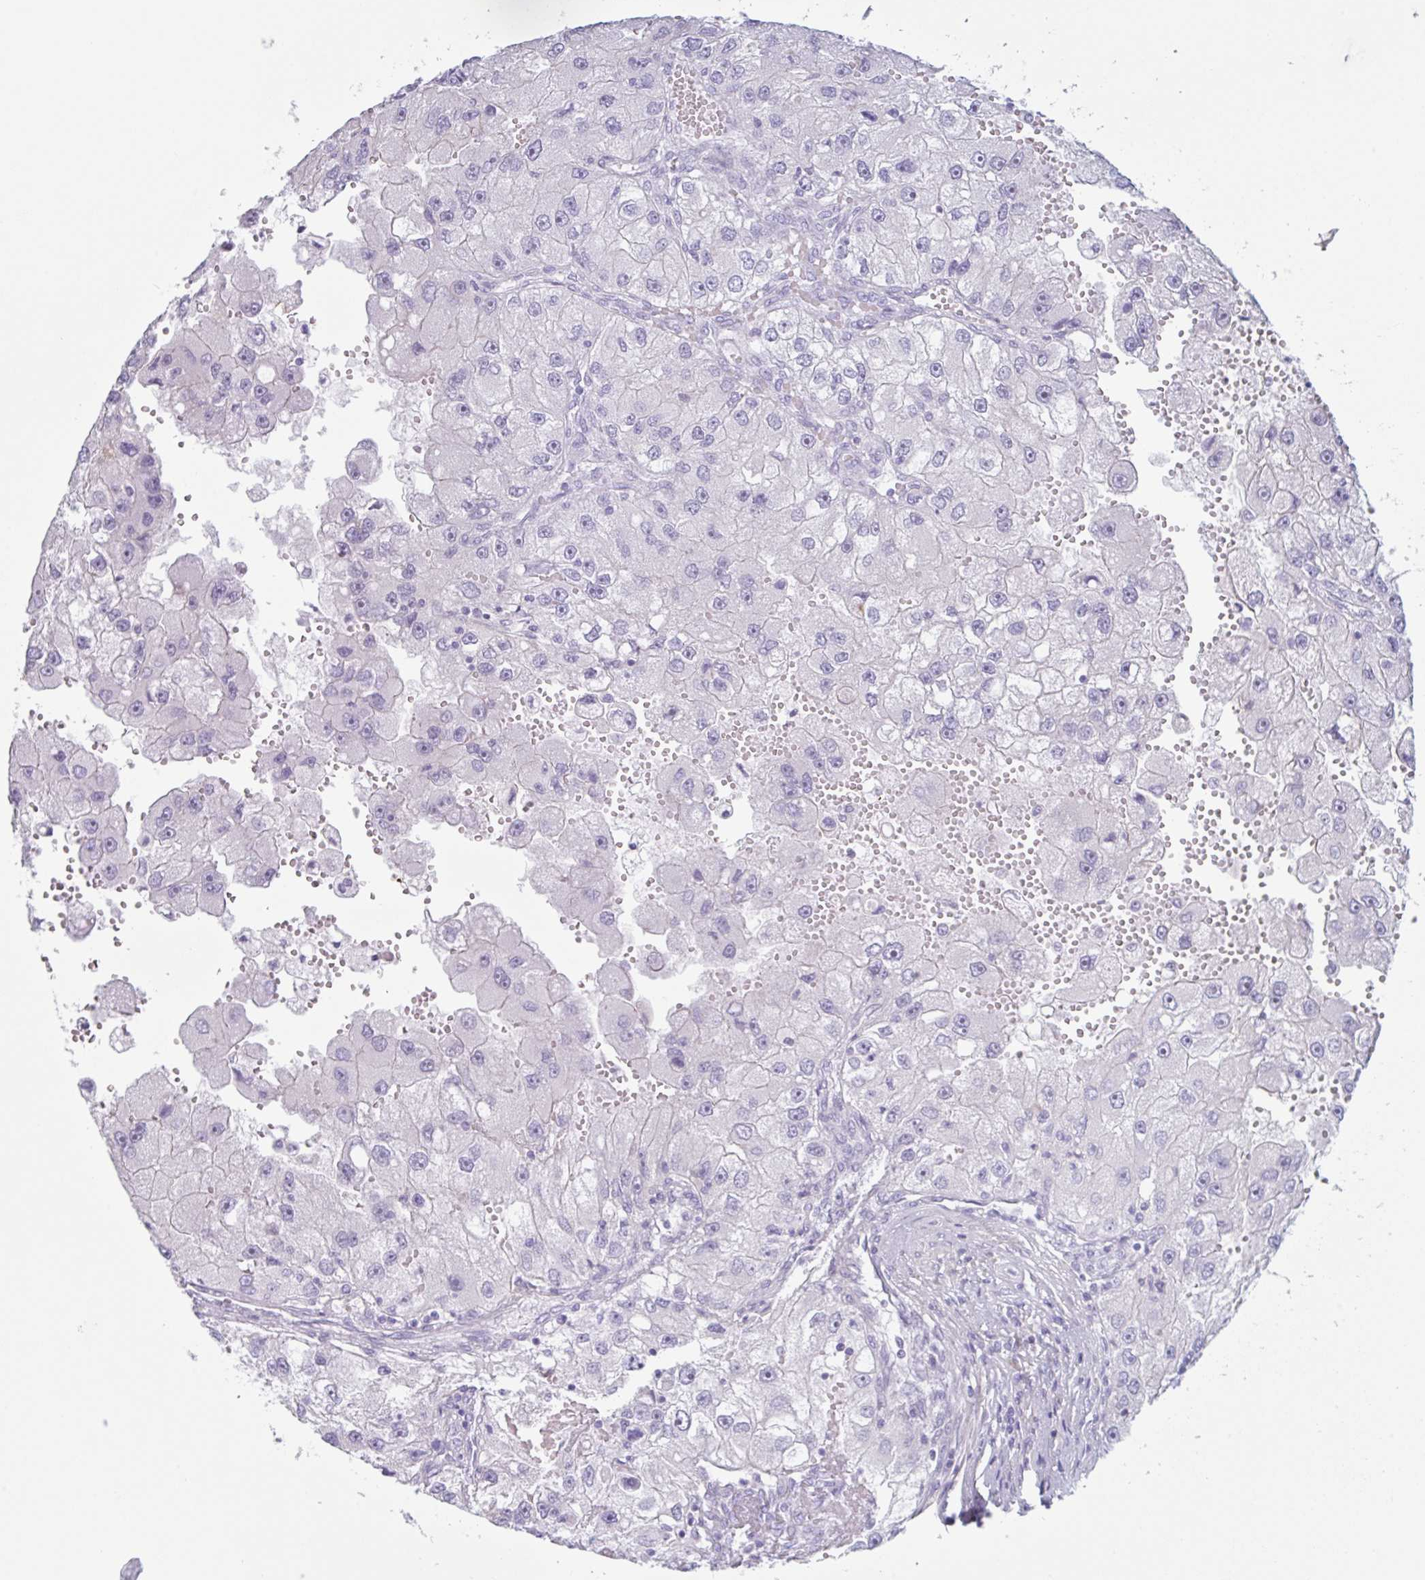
{"staining": {"intensity": "negative", "quantity": "none", "location": "none"}, "tissue": "renal cancer", "cell_type": "Tumor cells", "image_type": "cancer", "snomed": [{"axis": "morphology", "description": "Adenocarcinoma, NOS"}, {"axis": "topography", "description": "Kidney"}], "caption": "Tumor cells show no significant protein staining in renal cancer.", "gene": "MYH10", "patient": {"sex": "male", "age": 63}}